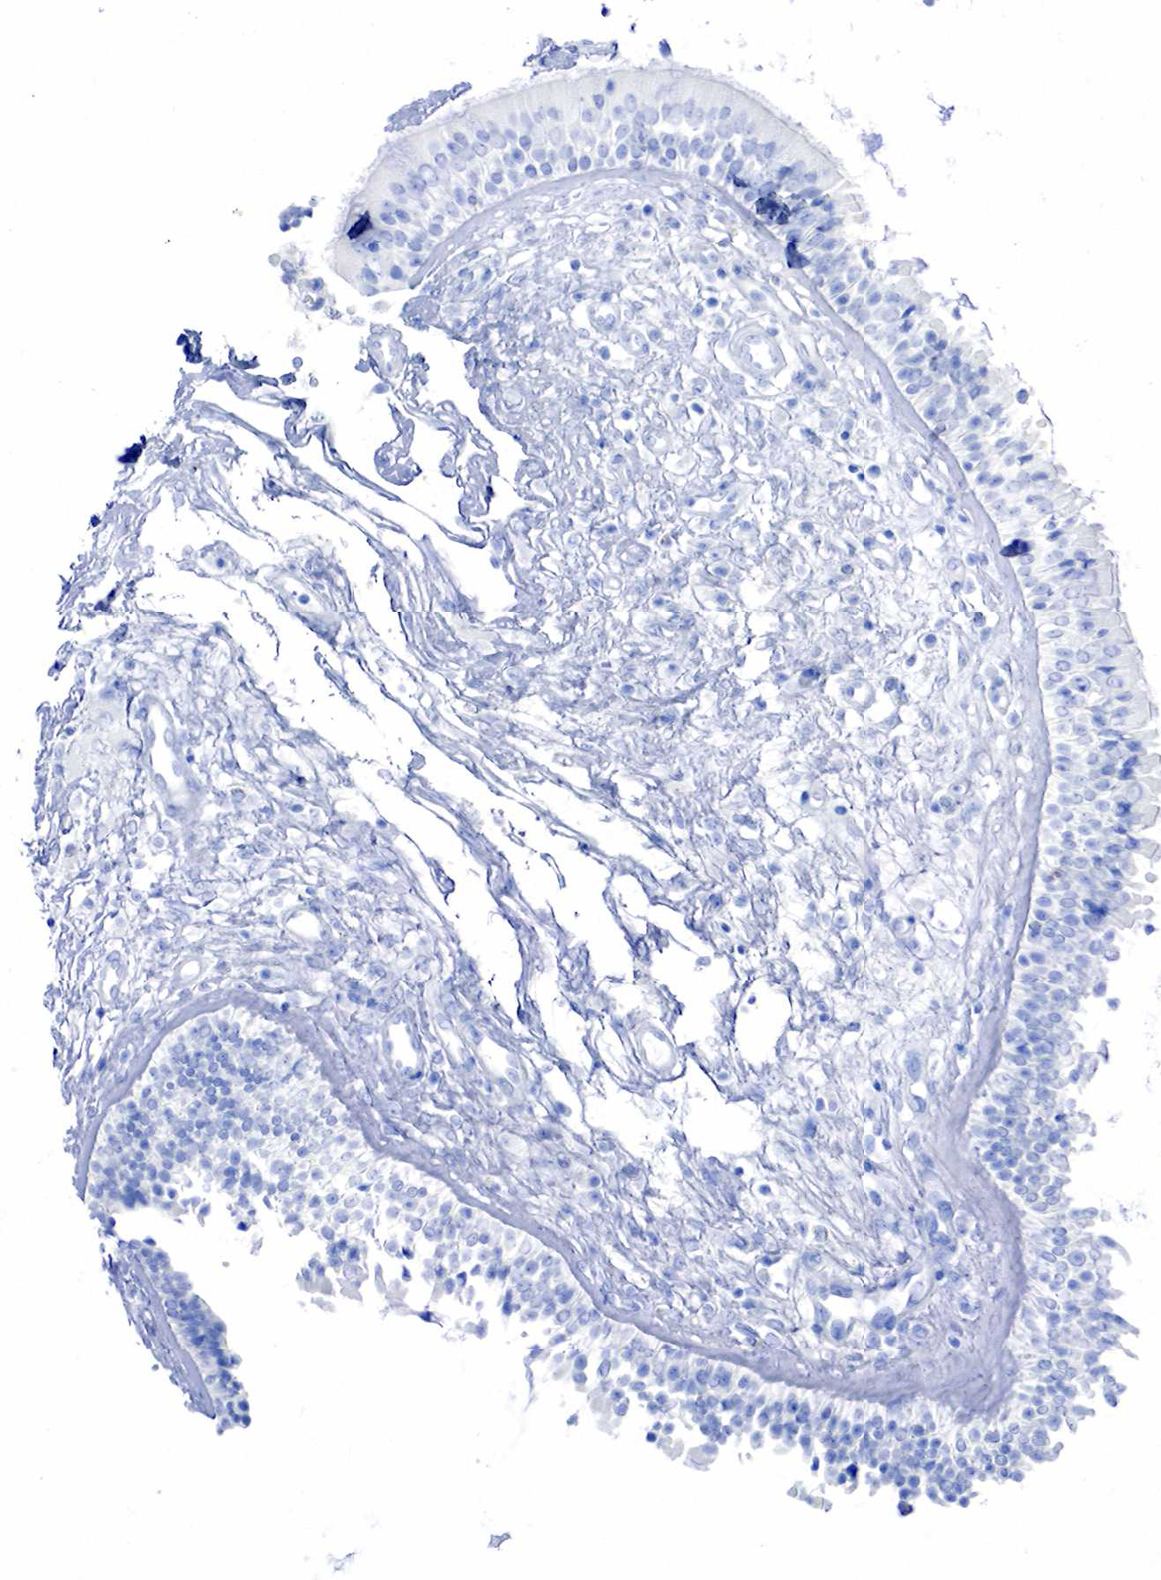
{"staining": {"intensity": "negative", "quantity": "none", "location": "none"}, "tissue": "nasopharynx", "cell_type": "Respiratory epithelial cells", "image_type": "normal", "snomed": [{"axis": "morphology", "description": "Normal tissue, NOS"}, {"axis": "topography", "description": "Nasopharynx"}], "caption": "High power microscopy image of an immunohistochemistry micrograph of benign nasopharynx, revealing no significant positivity in respiratory epithelial cells. (DAB (3,3'-diaminobenzidine) immunohistochemistry with hematoxylin counter stain).", "gene": "INHA", "patient": {"sex": "male", "age": 63}}